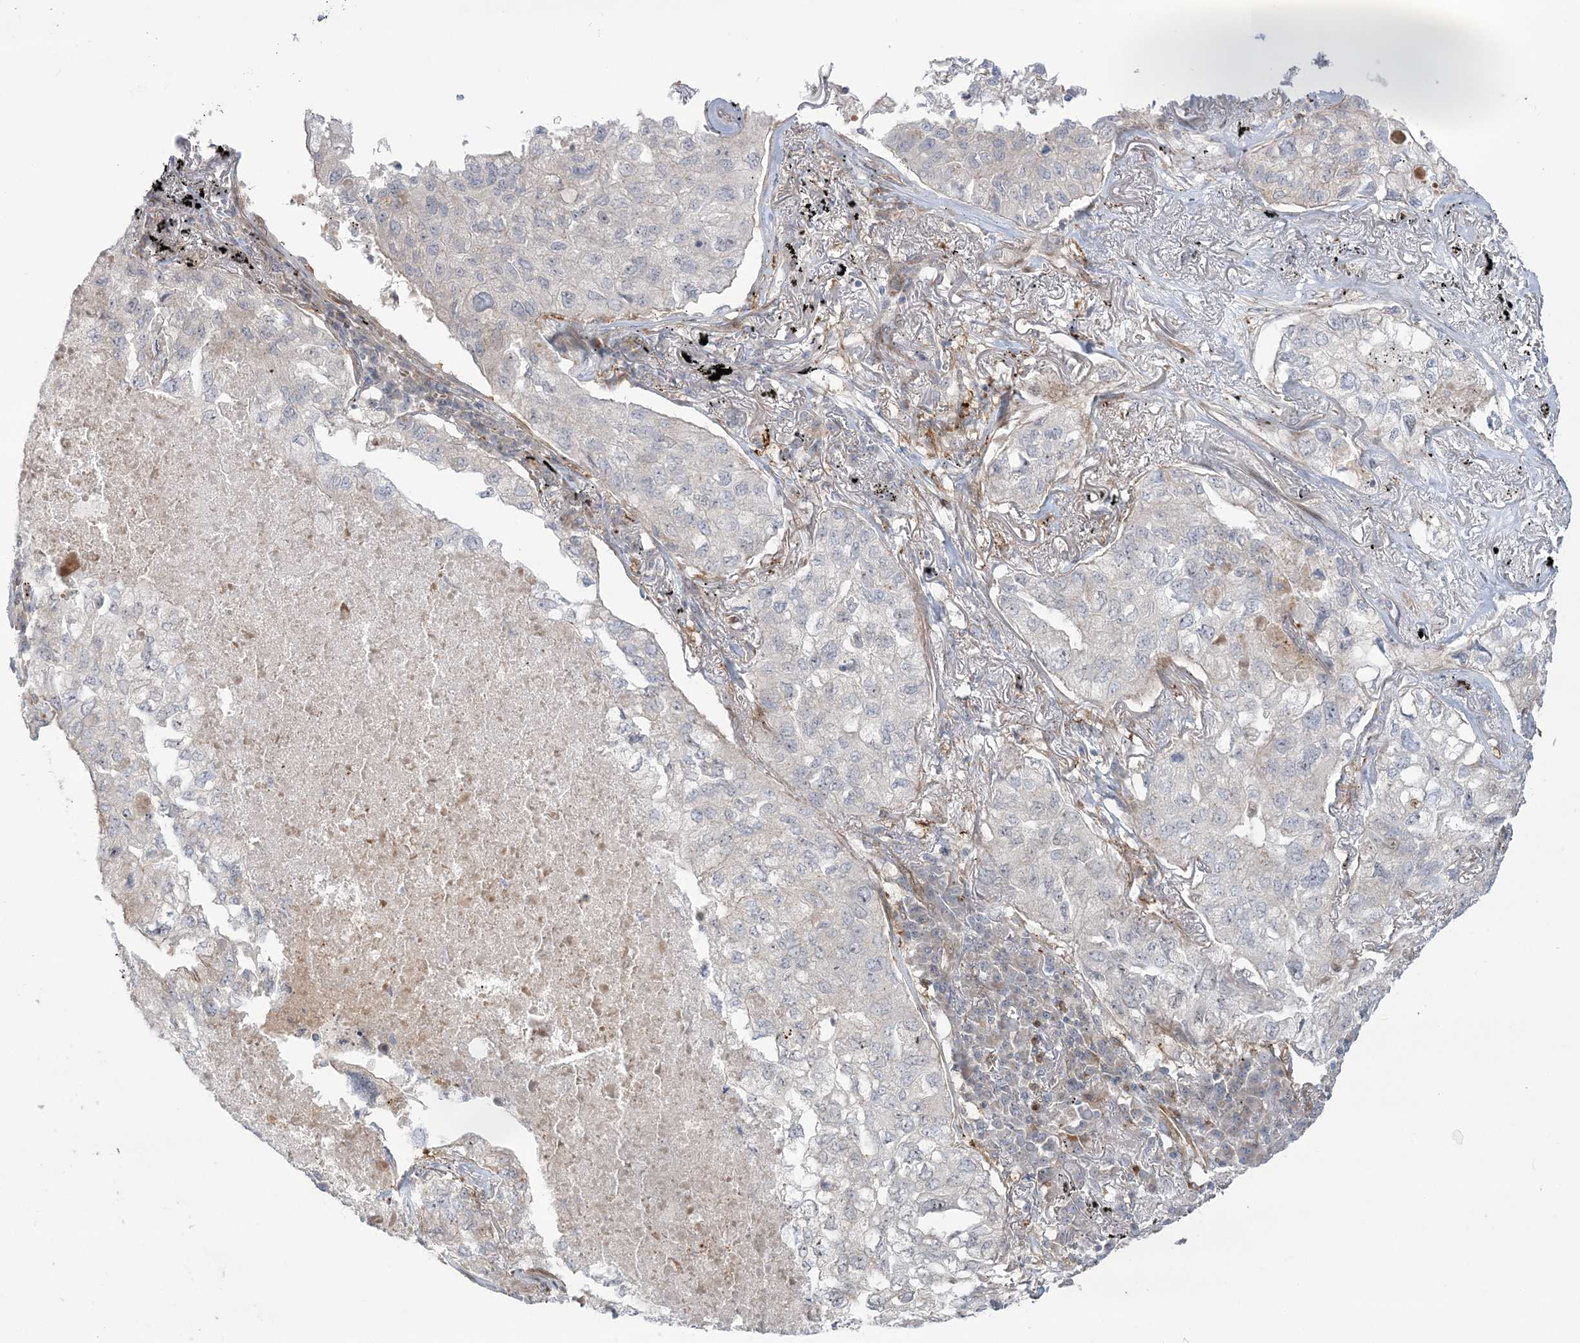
{"staining": {"intensity": "negative", "quantity": "none", "location": "none"}, "tissue": "lung cancer", "cell_type": "Tumor cells", "image_type": "cancer", "snomed": [{"axis": "morphology", "description": "Adenocarcinoma, NOS"}, {"axis": "topography", "description": "Lung"}], "caption": "The immunohistochemistry micrograph has no significant positivity in tumor cells of adenocarcinoma (lung) tissue.", "gene": "NUDT9", "patient": {"sex": "male", "age": 65}}